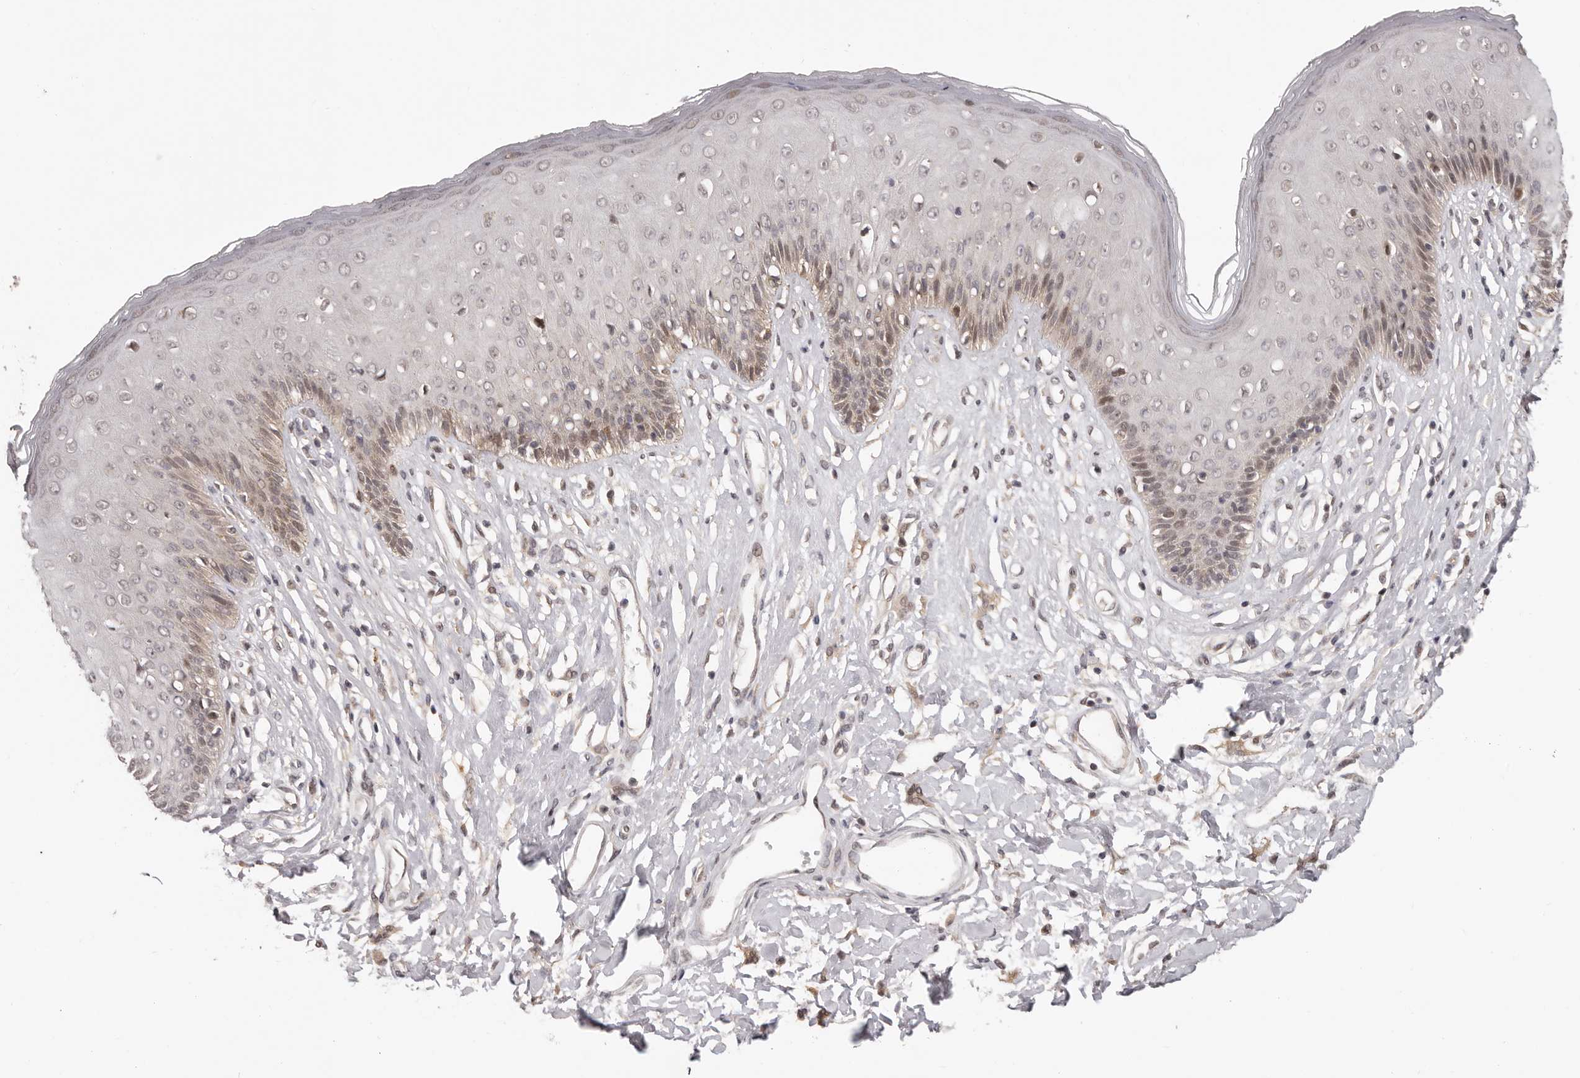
{"staining": {"intensity": "weak", "quantity": "25%-75%", "location": "cytoplasmic/membranous,nuclear"}, "tissue": "skin", "cell_type": "Epidermal cells", "image_type": "normal", "snomed": [{"axis": "morphology", "description": "Normal tissue, NOS"}, {"axis": "morphology", "description": "Squamous cell carcinoma, NOS"}, {"axis": "topography", "description": "Vulva"}], "caption": "The immunohistochemical stain labels weak cytoplasmic/membranous,nuclear expression in epidermal cells of benign skin. (DAB IHC with brightfield microscopy, high magnification).", "gene": "TBX5", "patient": {"sex": "female", "age": 85}}